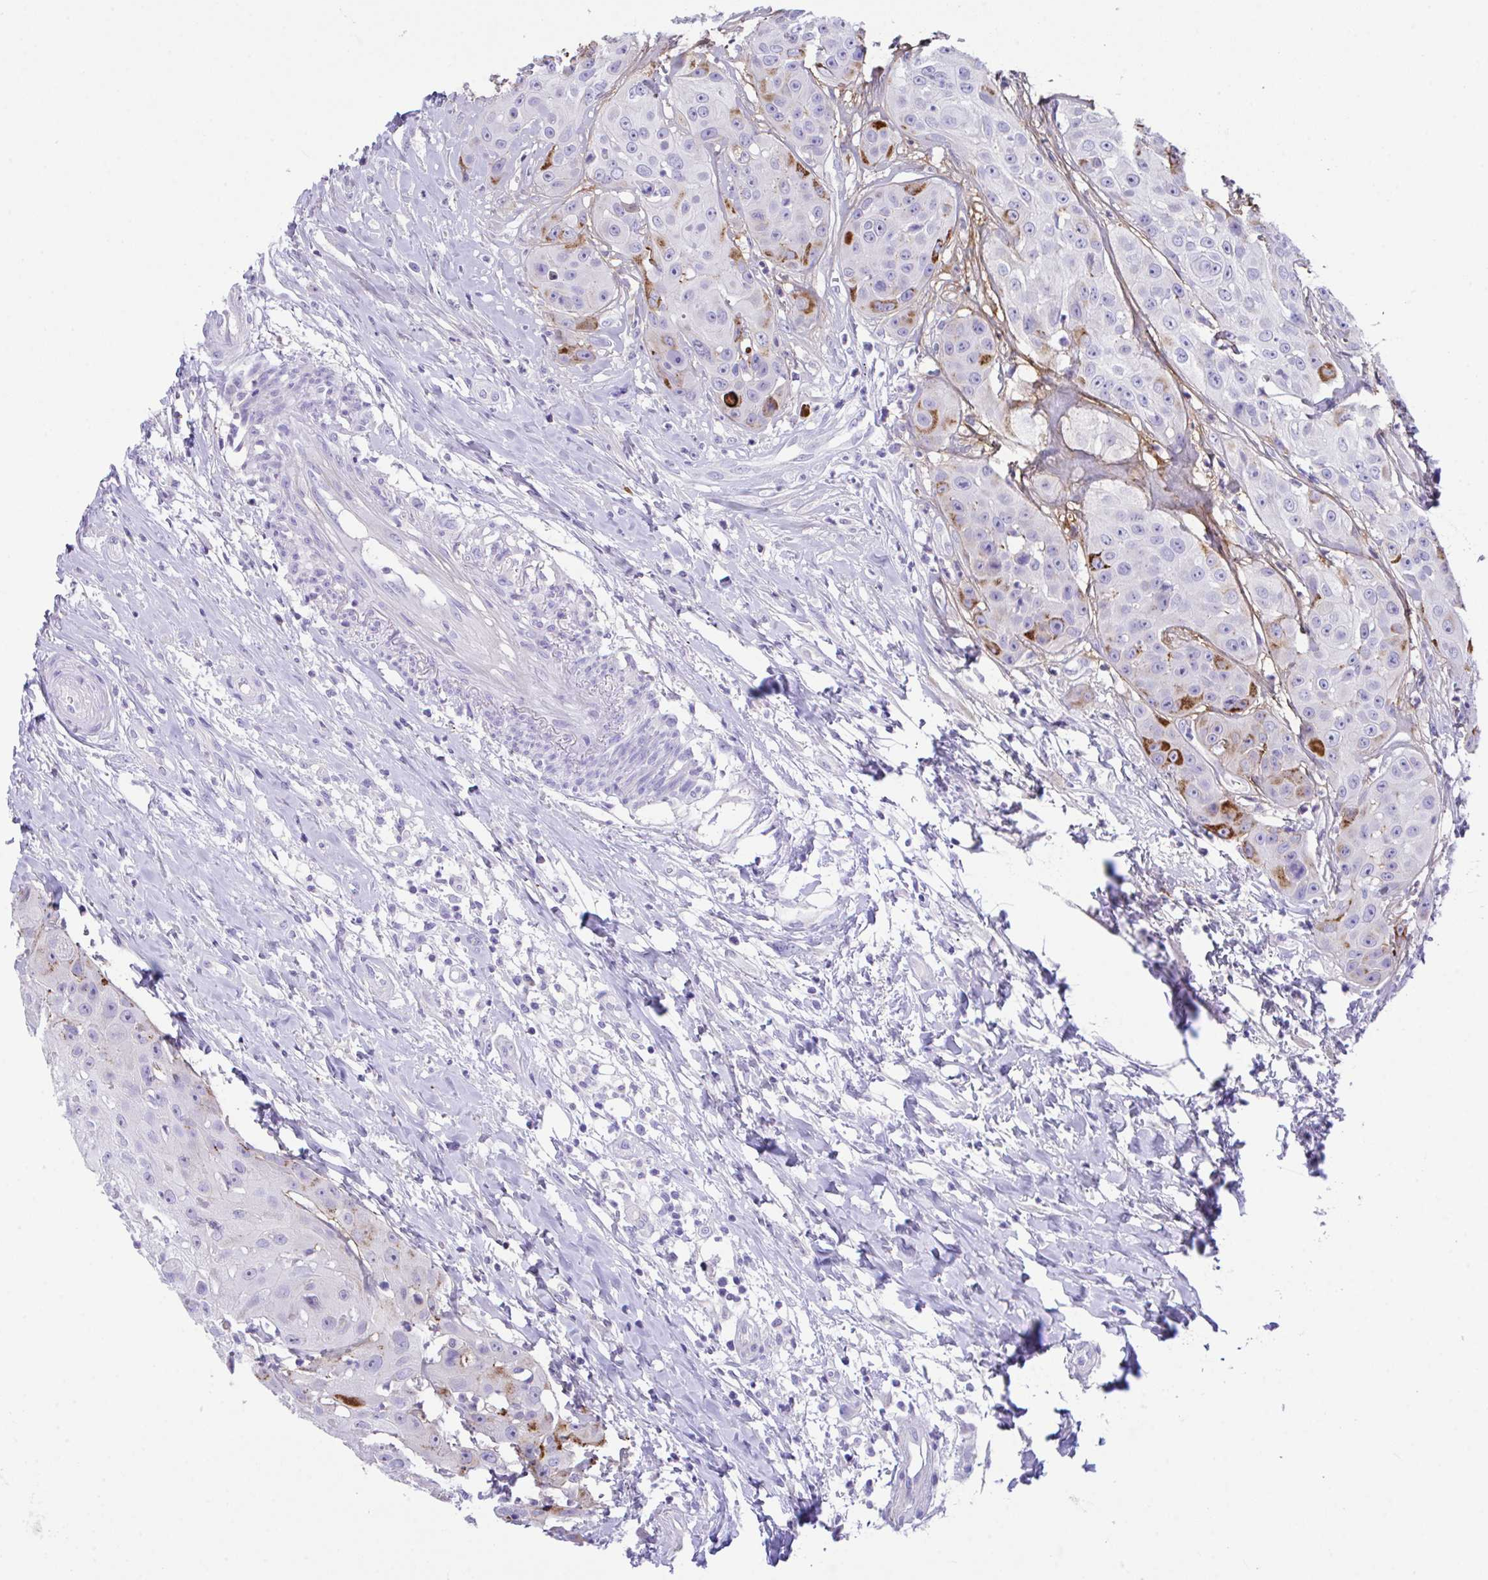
{"staining": {"intensity": "strong", "quantity": "<25%", "location": "cytoplasmic/membranous"}, "tissue": "head and neck cancer", "cell_type": "Tumor cells", "image_type": "cancer", "snomed": [{"axis": "morphology", "description": "Squamous cell carcinoma, NOS"}, {"axis": "topography", "description": "Head-Neck"}], "caption": "Human head and neck squamous cell carcinoma stained with a protein marker displays strong staining in tumor cells.", "gene": "SLC16A6", "patient": {"sex": "male", "age": 83}}